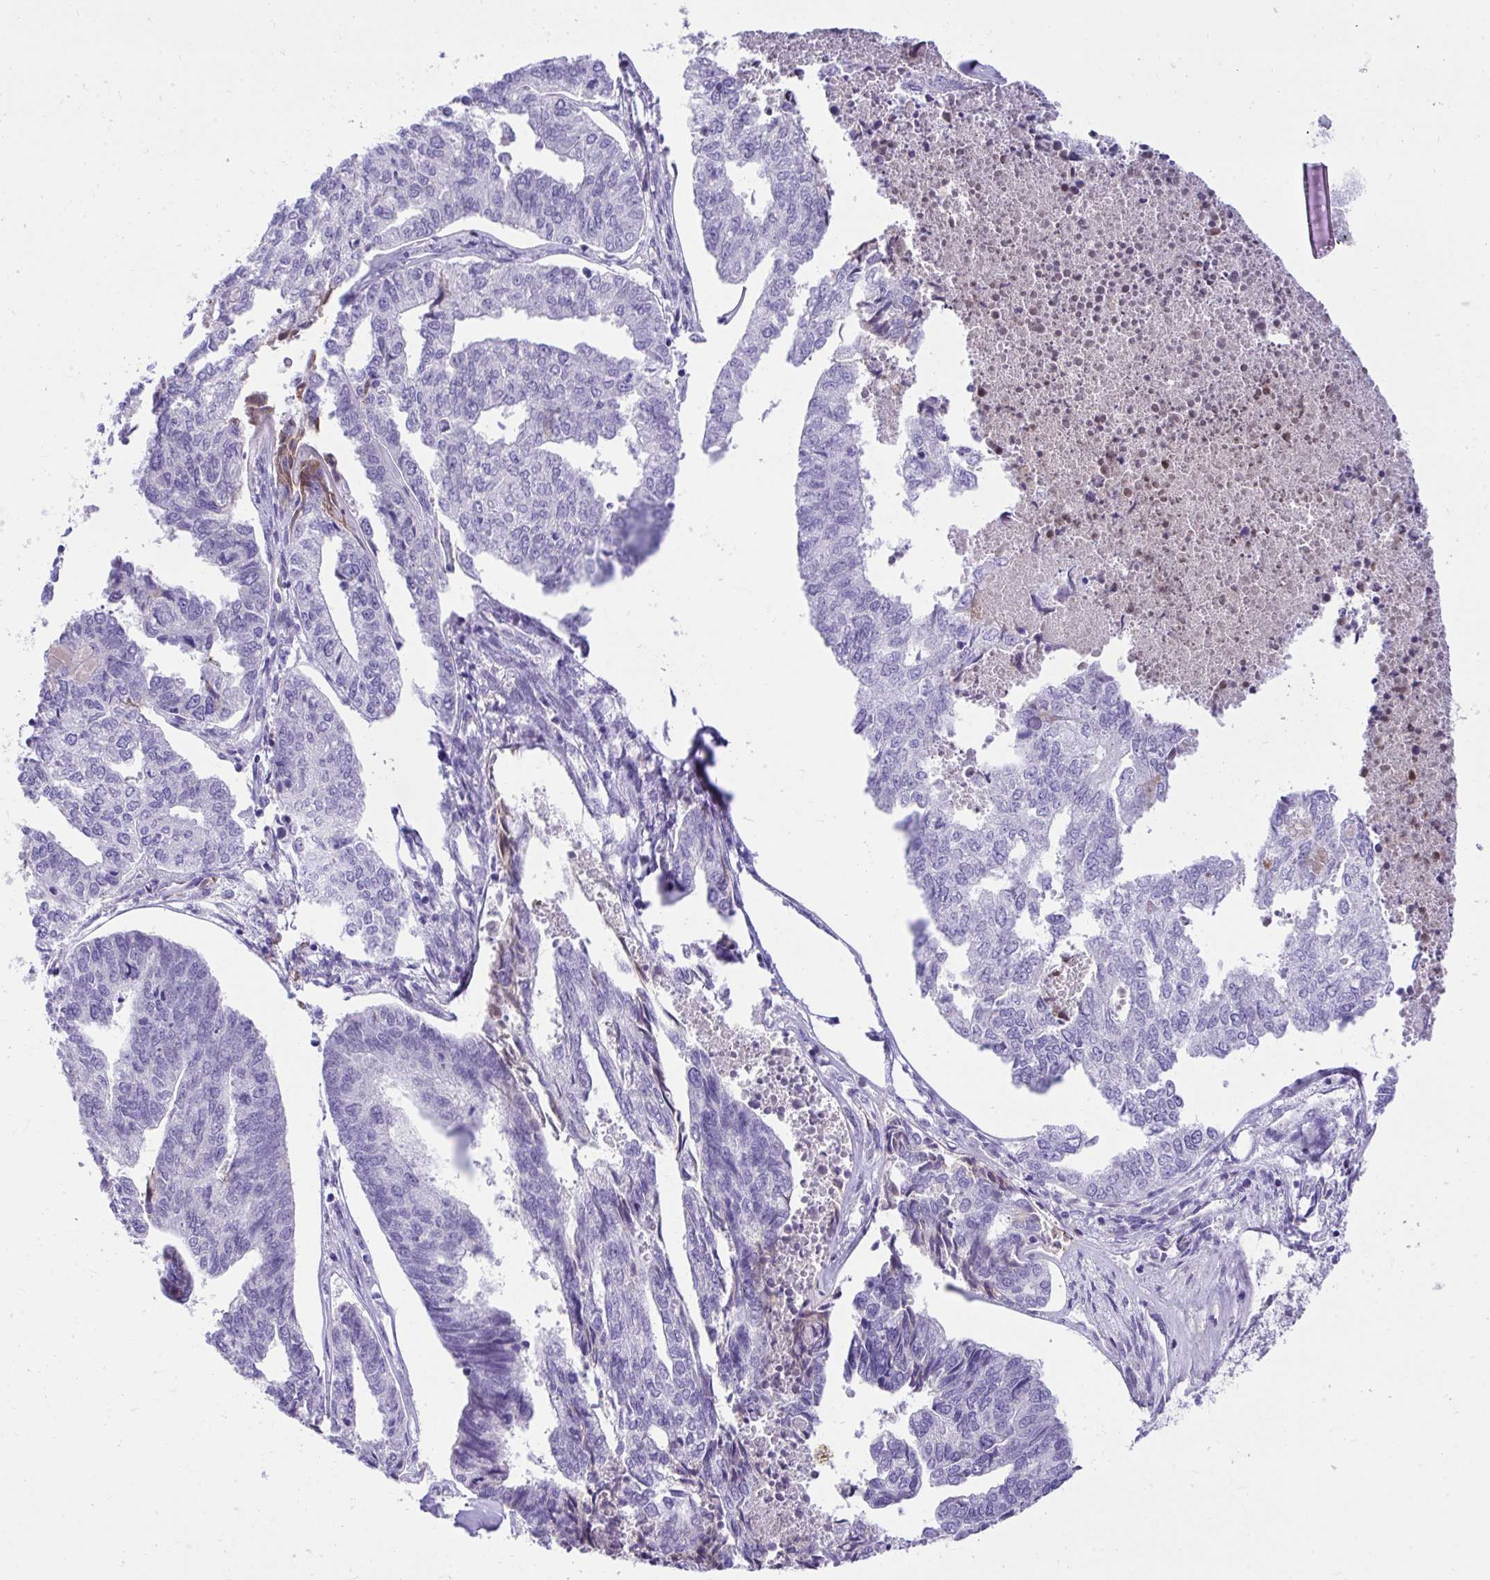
{"staining": {"intensity": "negative", "quantity": "none", "location": "none"}, "tissue": "endometrial cancer", "cell_type": "Tumor cells", "image_type": "cancer", "snomed": [{"axis": "morphology", "description": "Adenocarcinoma, NOS"}, {"axis": "topography", "description": "Endometrium"}], "caption": "Immunohistochemistry image of human endometrial adenocarcinoma stained for a protein (brown), which reveals no staining in tumor cells.", "gene": "HRG", "patient": {"sex": "female", "age": 73}}